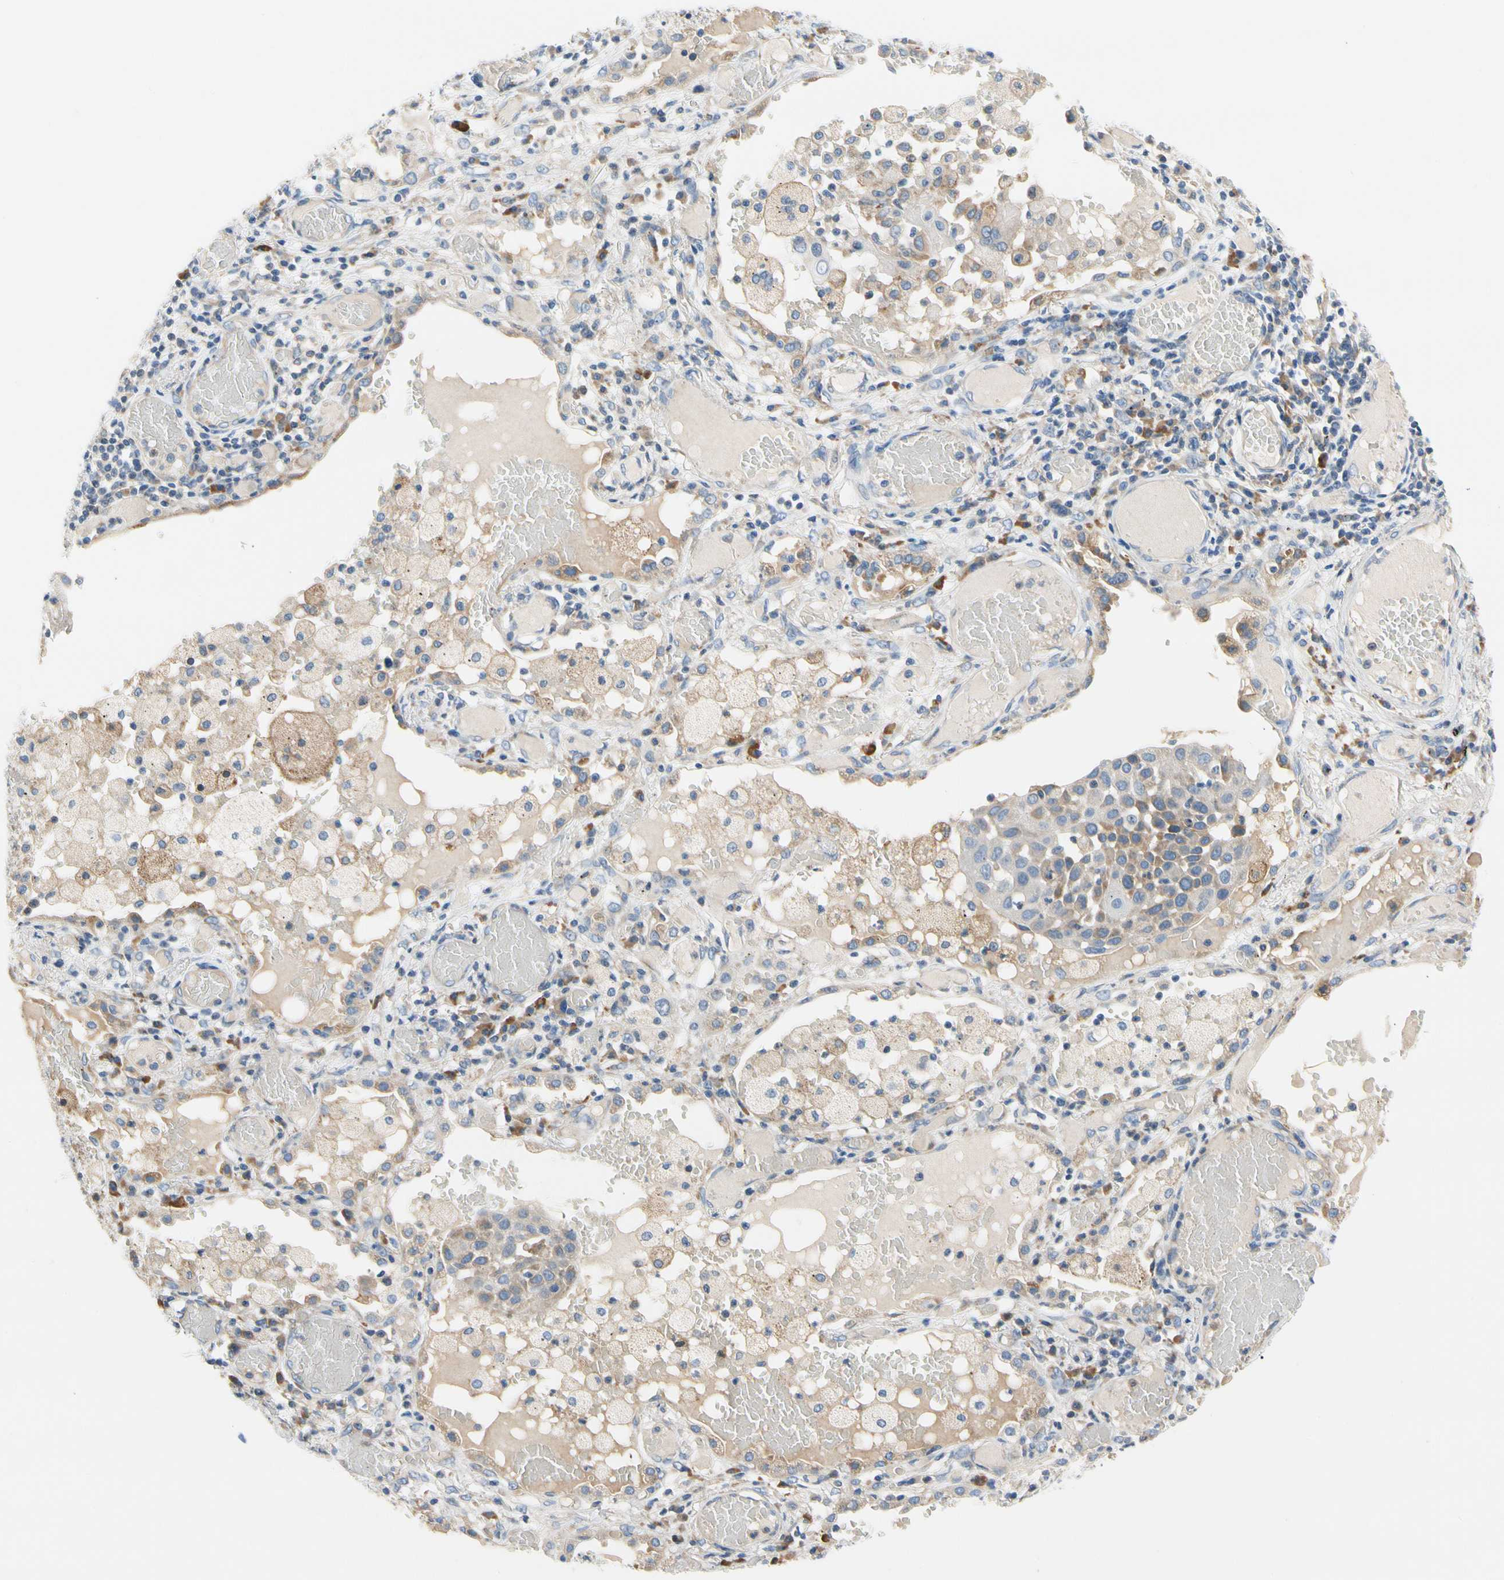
{"staining": {"intensity": "negative", "quantity": "none", "location": "none"}, "tissue": "lung cancer", "cell_type": "Tumor cells", "image_type": "cancer", "snomed": [{"axis": "morphology", "description": "Squamous cell carcinoma, NOS"}, {"axis": "topography", "description": "Lung"}], "caption": "Immunohistochemistry image of human lung cancer stained for a protein (brown), which reveals no expression in tumor cells.", "gene": "STXBP1", "patient": {"sex": "male", "age": 71}}